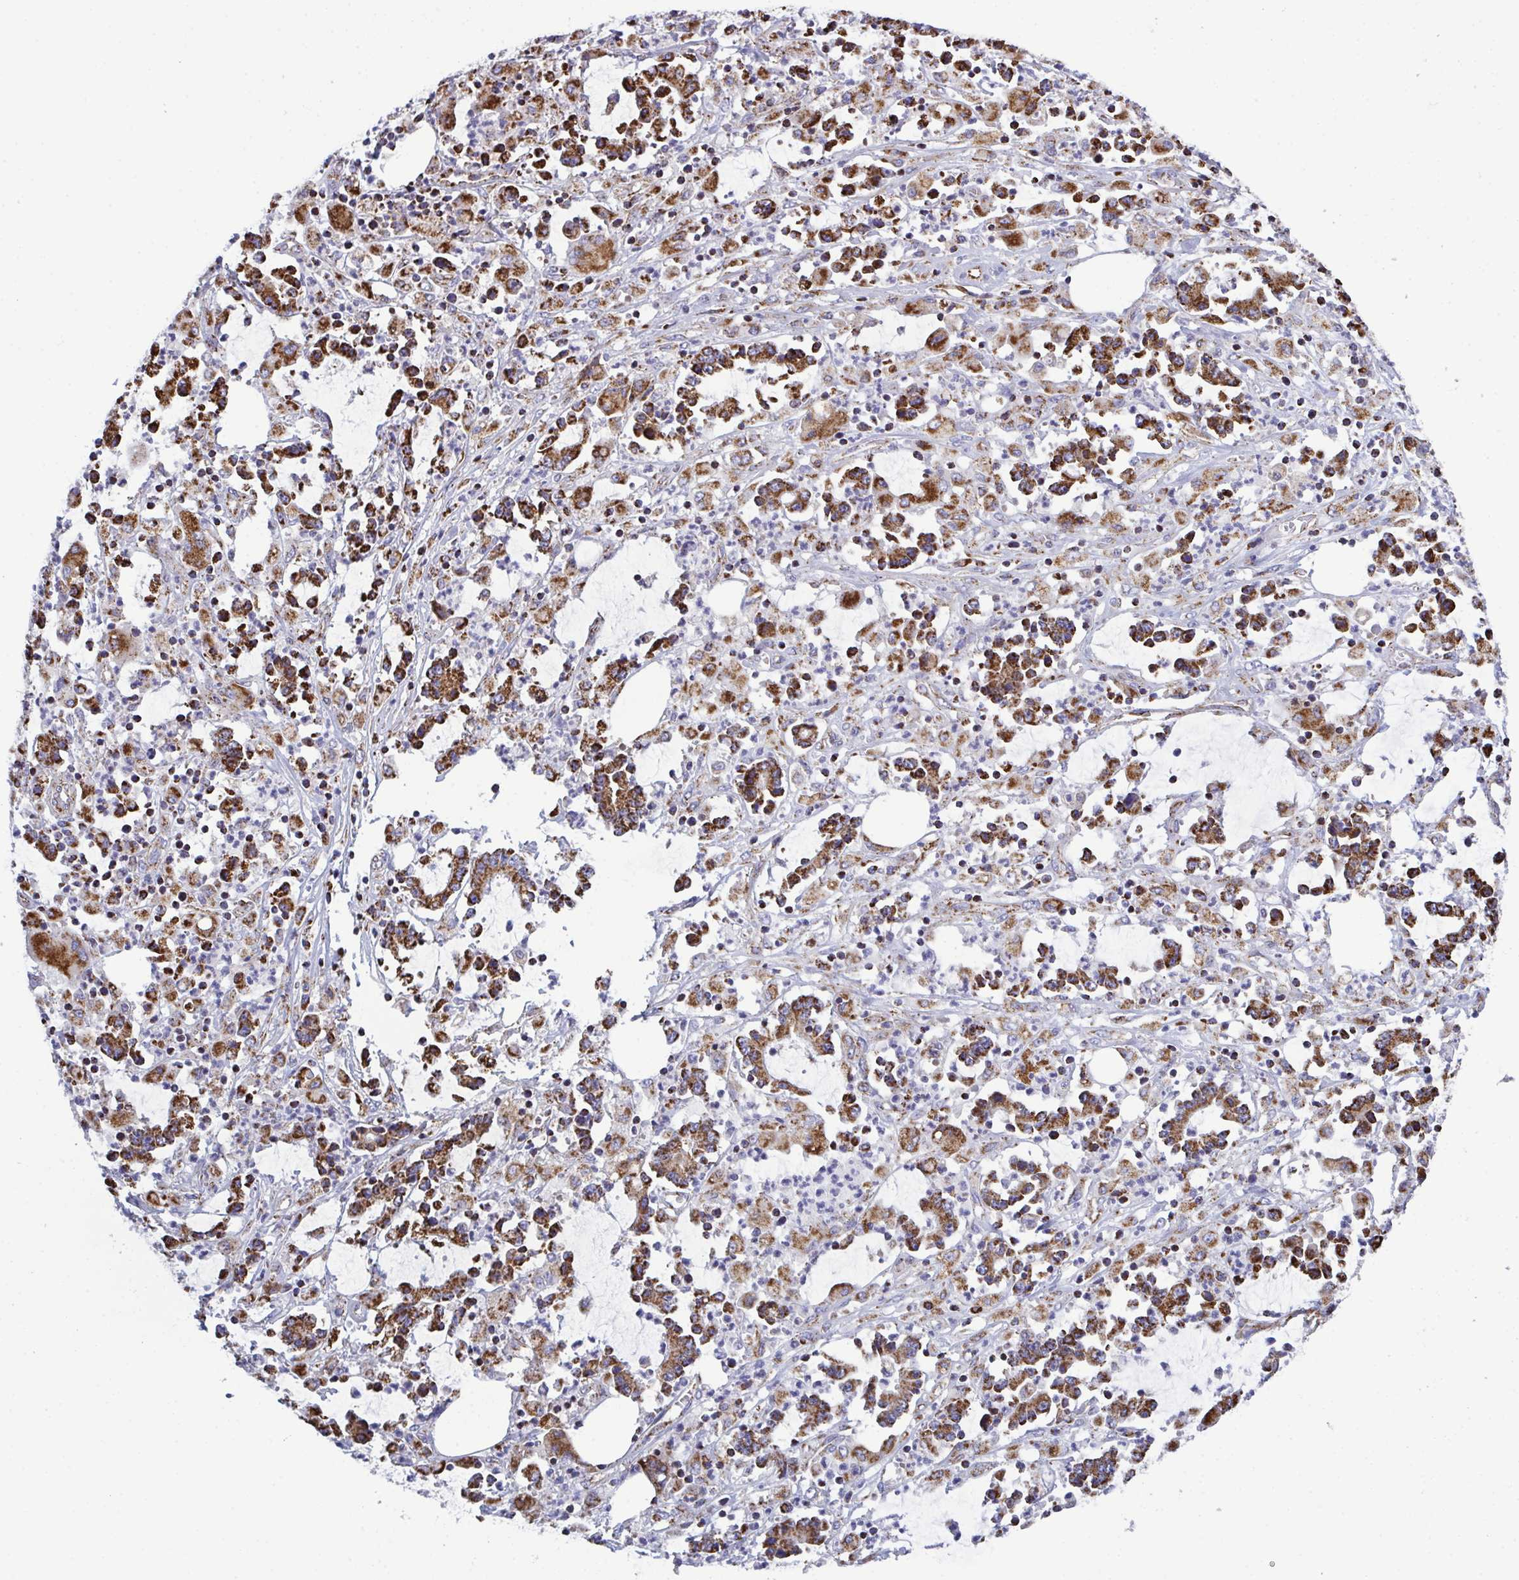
{"staining": {"intensity": "strong", "quantity": ">75%", "location": "cytoplasmic/membranous"}, "tissue": "stomach cancer", "cell_type": "Tumor cells", "image_type": "cancer", "snomed": [{"axis": "morphology", "description": "Adenocarcinoma, NOS"}, {"axis": "topography", "description": "Stomach, upper"}], "caption": "There is high levels of strong cytoplasmic/membranous positivity in tumor cells of stomach adenocarcinoma, as demonstrated by immunohistochemical staining (brown color).", "gene": "CSDE1", "patient": {"sex": "male", "age": 68}}